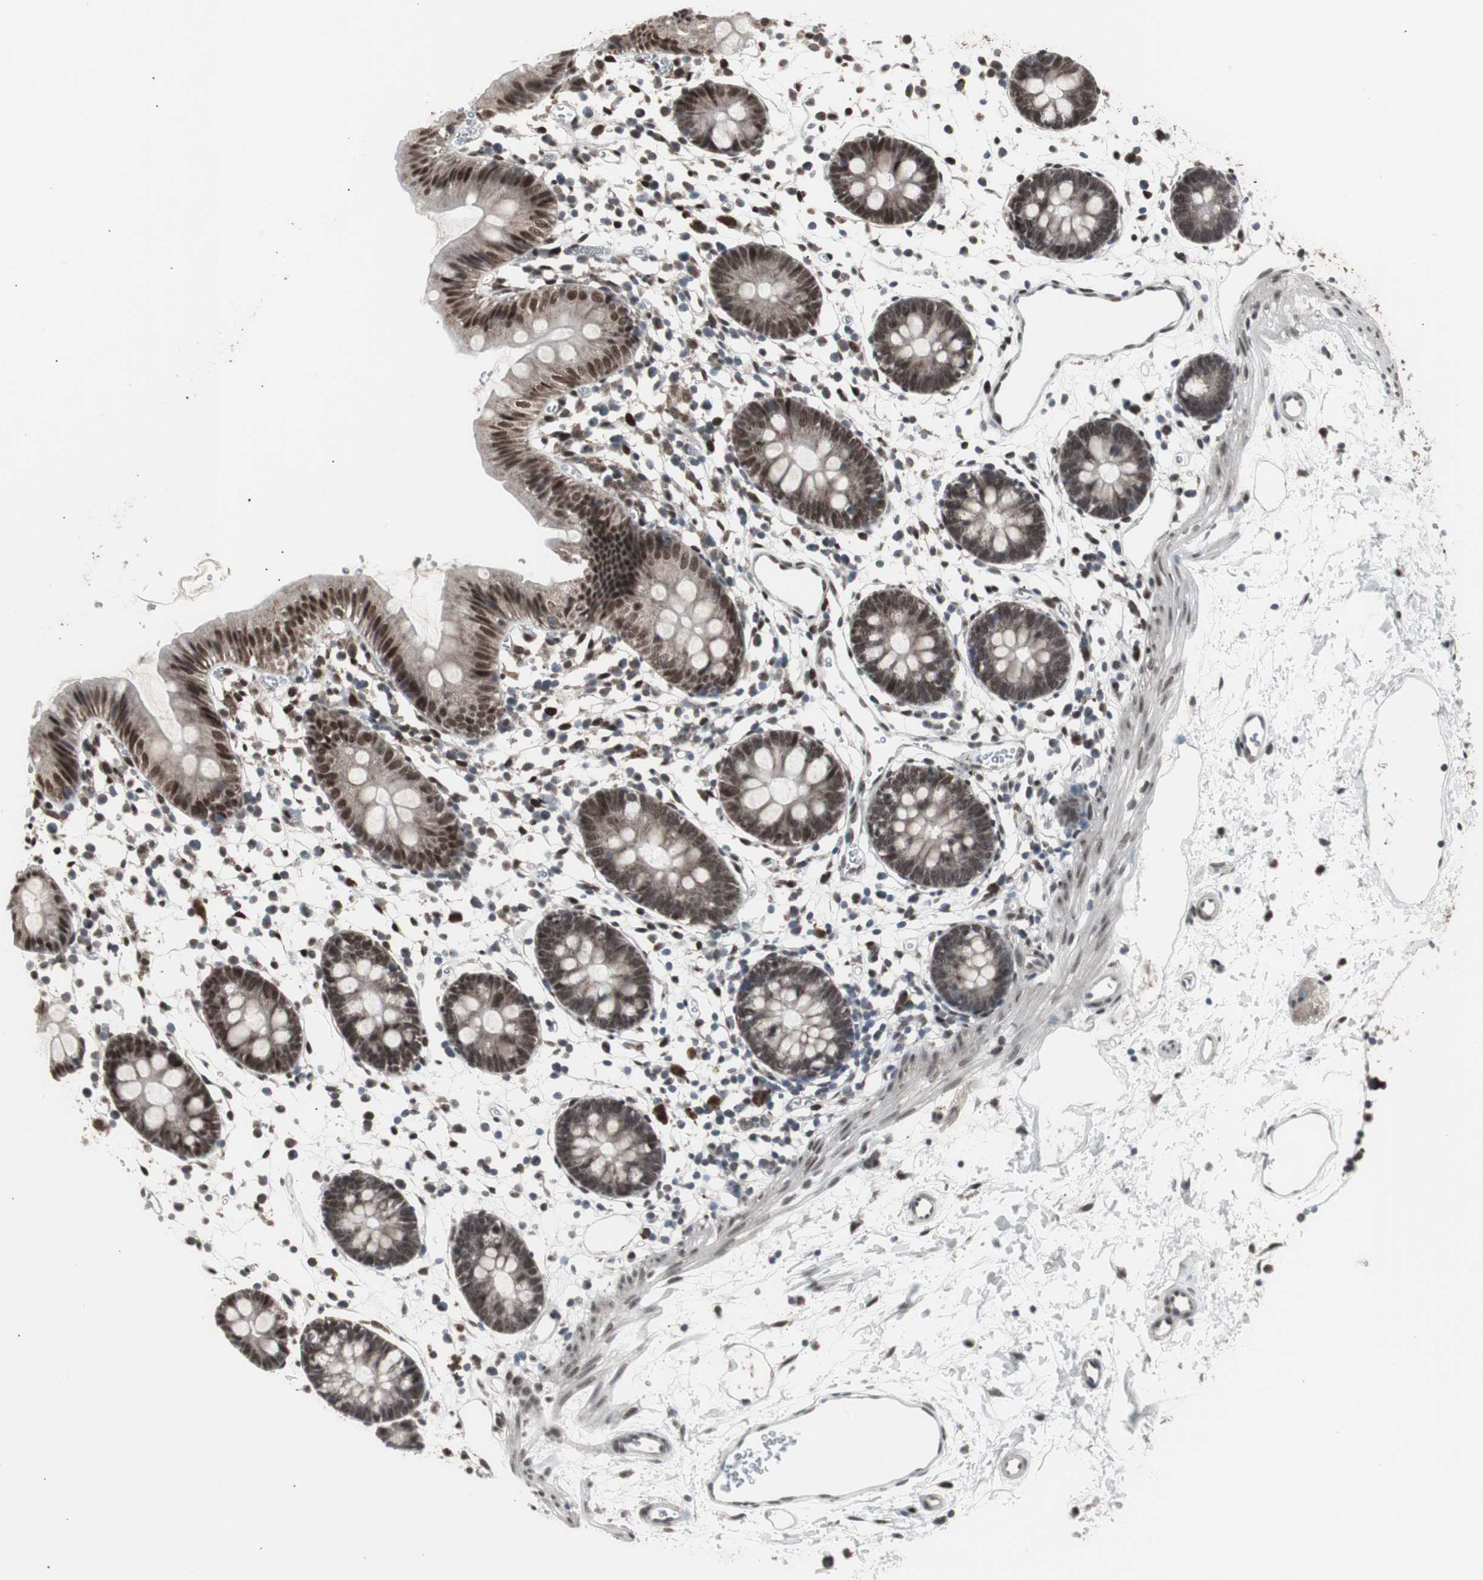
{"staining": {"intensity": "moderate", "quantity": "25%-75%", "location": "nuclear"}, "tissue": "colon", "cell_type": "Endothelial cells", "image_type": "normal", "snomed": [{"axis": "morphology", "description": "Normal tissue, NOS"}, {"axis": "morphology", "description": "Adenocarcinoma, NOS"}, {"axis": "topography", "description": "Colon"}, {"axis": "topography", "description": "Peripheral nerve tissue"}], "caption": "Protein expression by immunohistochemistry (IHC) exhibits moderate nuclear staining in about 25%-75% of endothelial cells in normal colon. (DAB IHC, brown staining for protein, blue staining for nuclei).", "gene": "RXRA", "patient": {"sex": "male", "age": 14}}